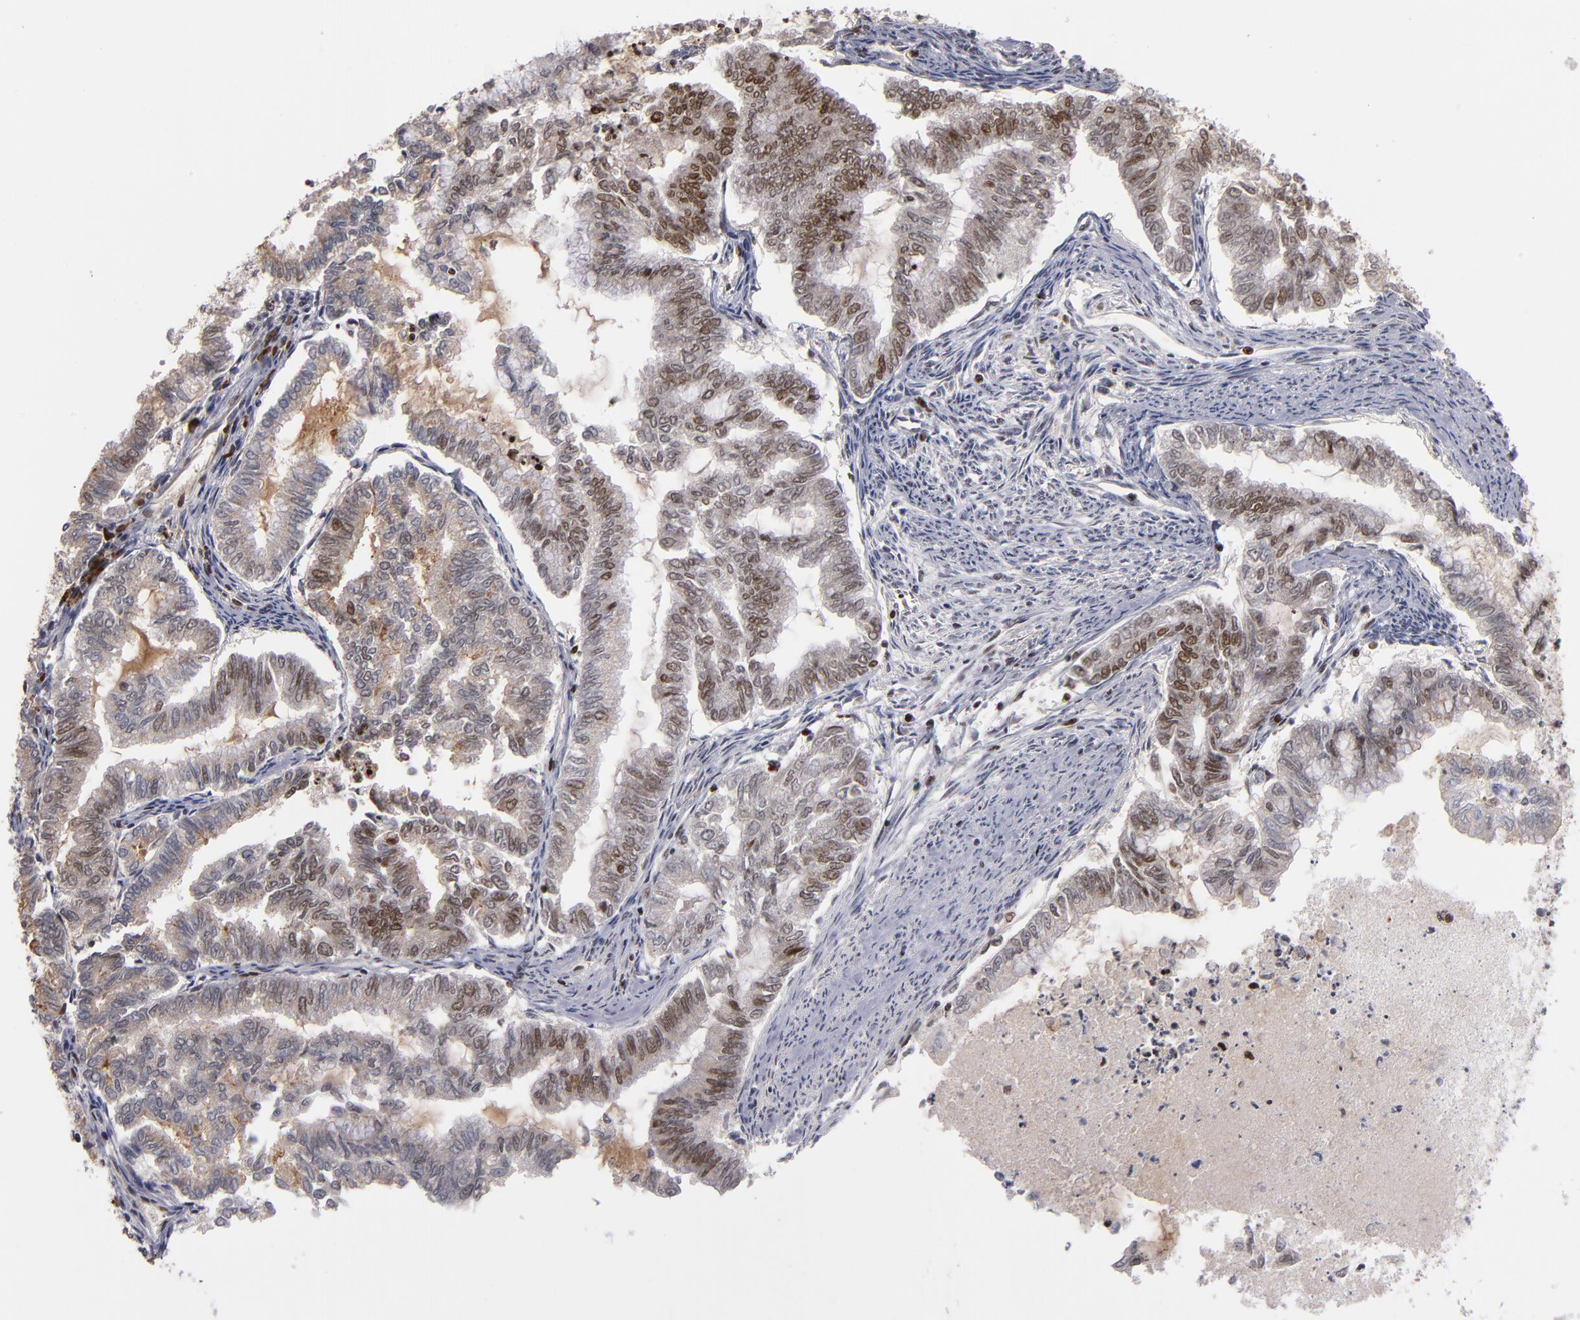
{"staining": {"intensity": "moderate", "quantity": "25%-75%", "location": "nuclear"}, "tissue": "endometrial cancer", "cell_type": "Tumor cells", "image_type": "cancer", "snomed": [{"axis": "morphology", "description": "Adenocarcinoma, NOS"}, {"axis": "topography", "description": "Endometrium"}], "caption": "A medium amount of moderate nuclear expression is seen in approximately 25%-75% of tumor cells in endometrial cancer tissue.", "gene": "KDM6A", "patient": {"sex": "female", "age": 79}}